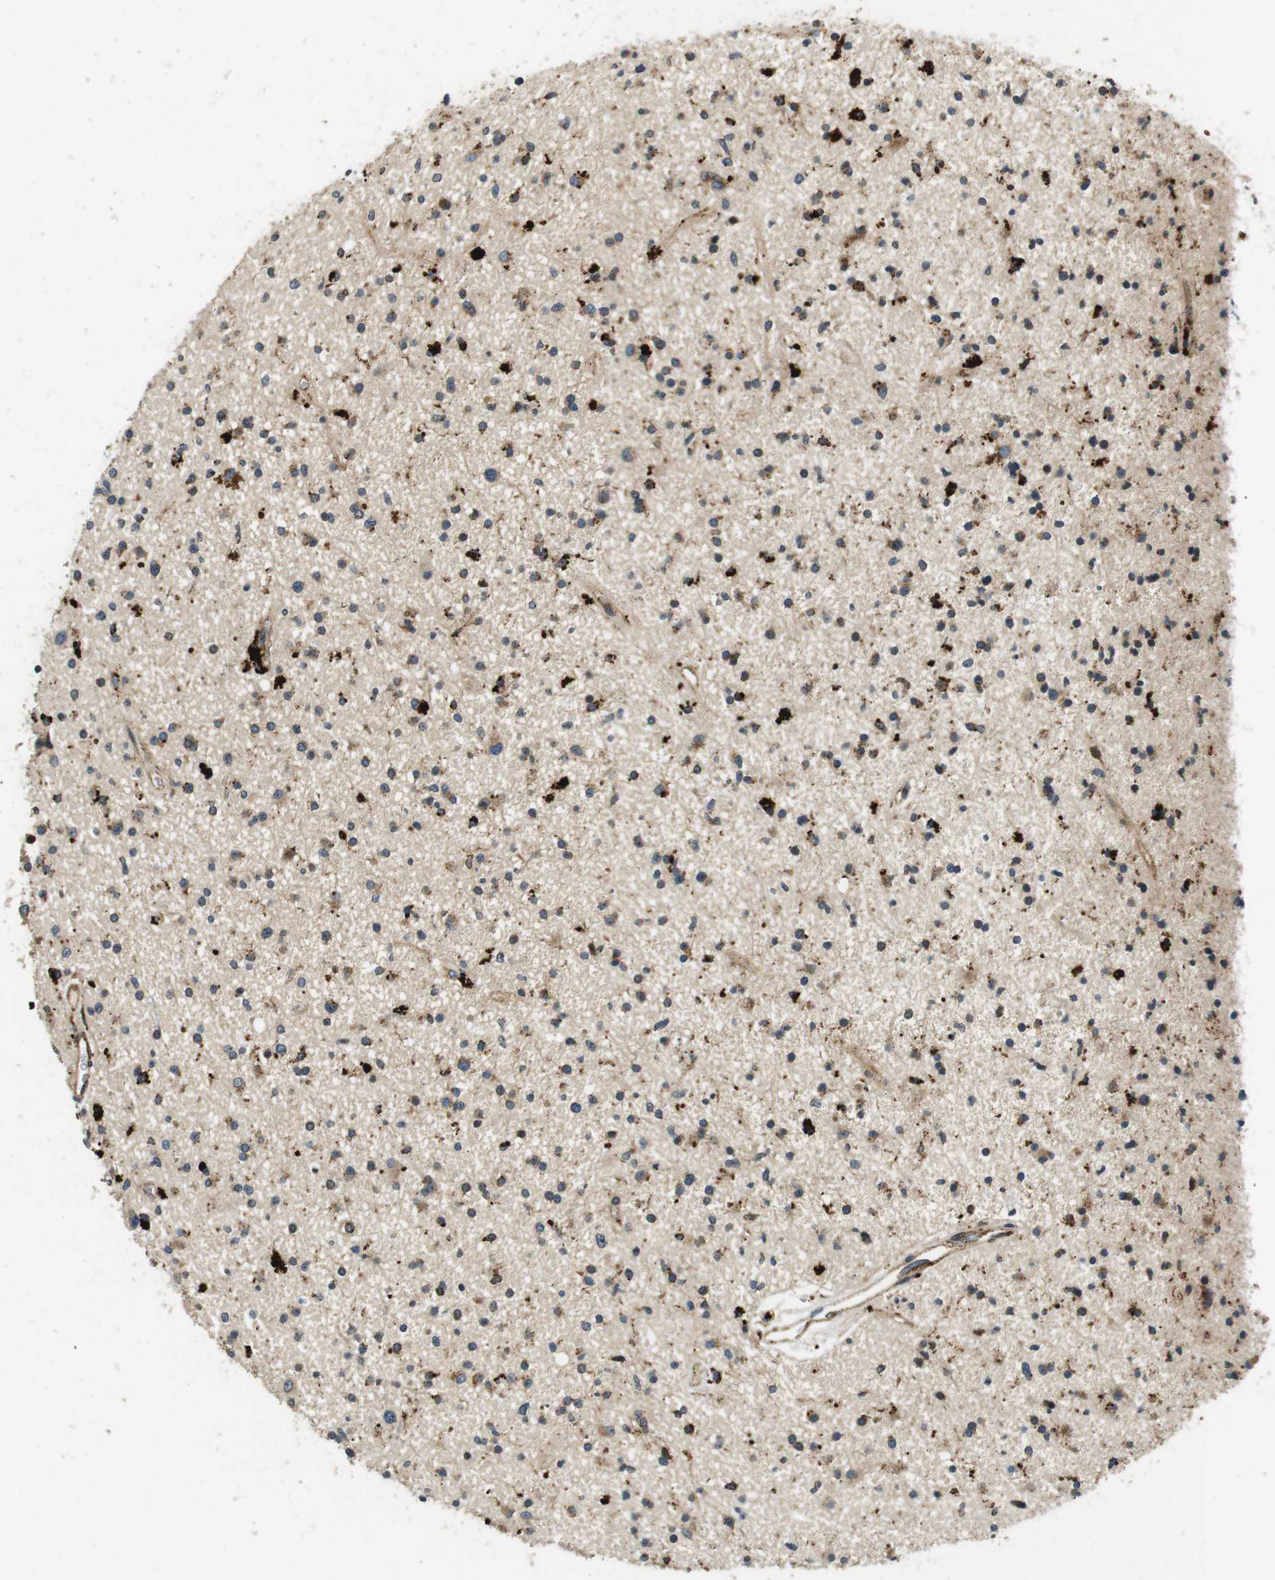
{"staining": {"intensity": "weak", "quantity": ">75%", "location": "cytoplasmic/membranous"}, "tissue": "glioma", "cell_type": "Tumor cells", "image_type": "cancer", "snomed": [{"axis": "morphology", "description": "Glioma, malignant, High grade"}, {"axis": "topography", "description": "Brain"}], "caption": "This image displays immunohistochemistry staining of glioma, with low weak cytoplasmic/membranous expression in approximately >75% of tumor cells.", "gene": "TXNRD1", "patient": {"sex": "male", "age": 33}}